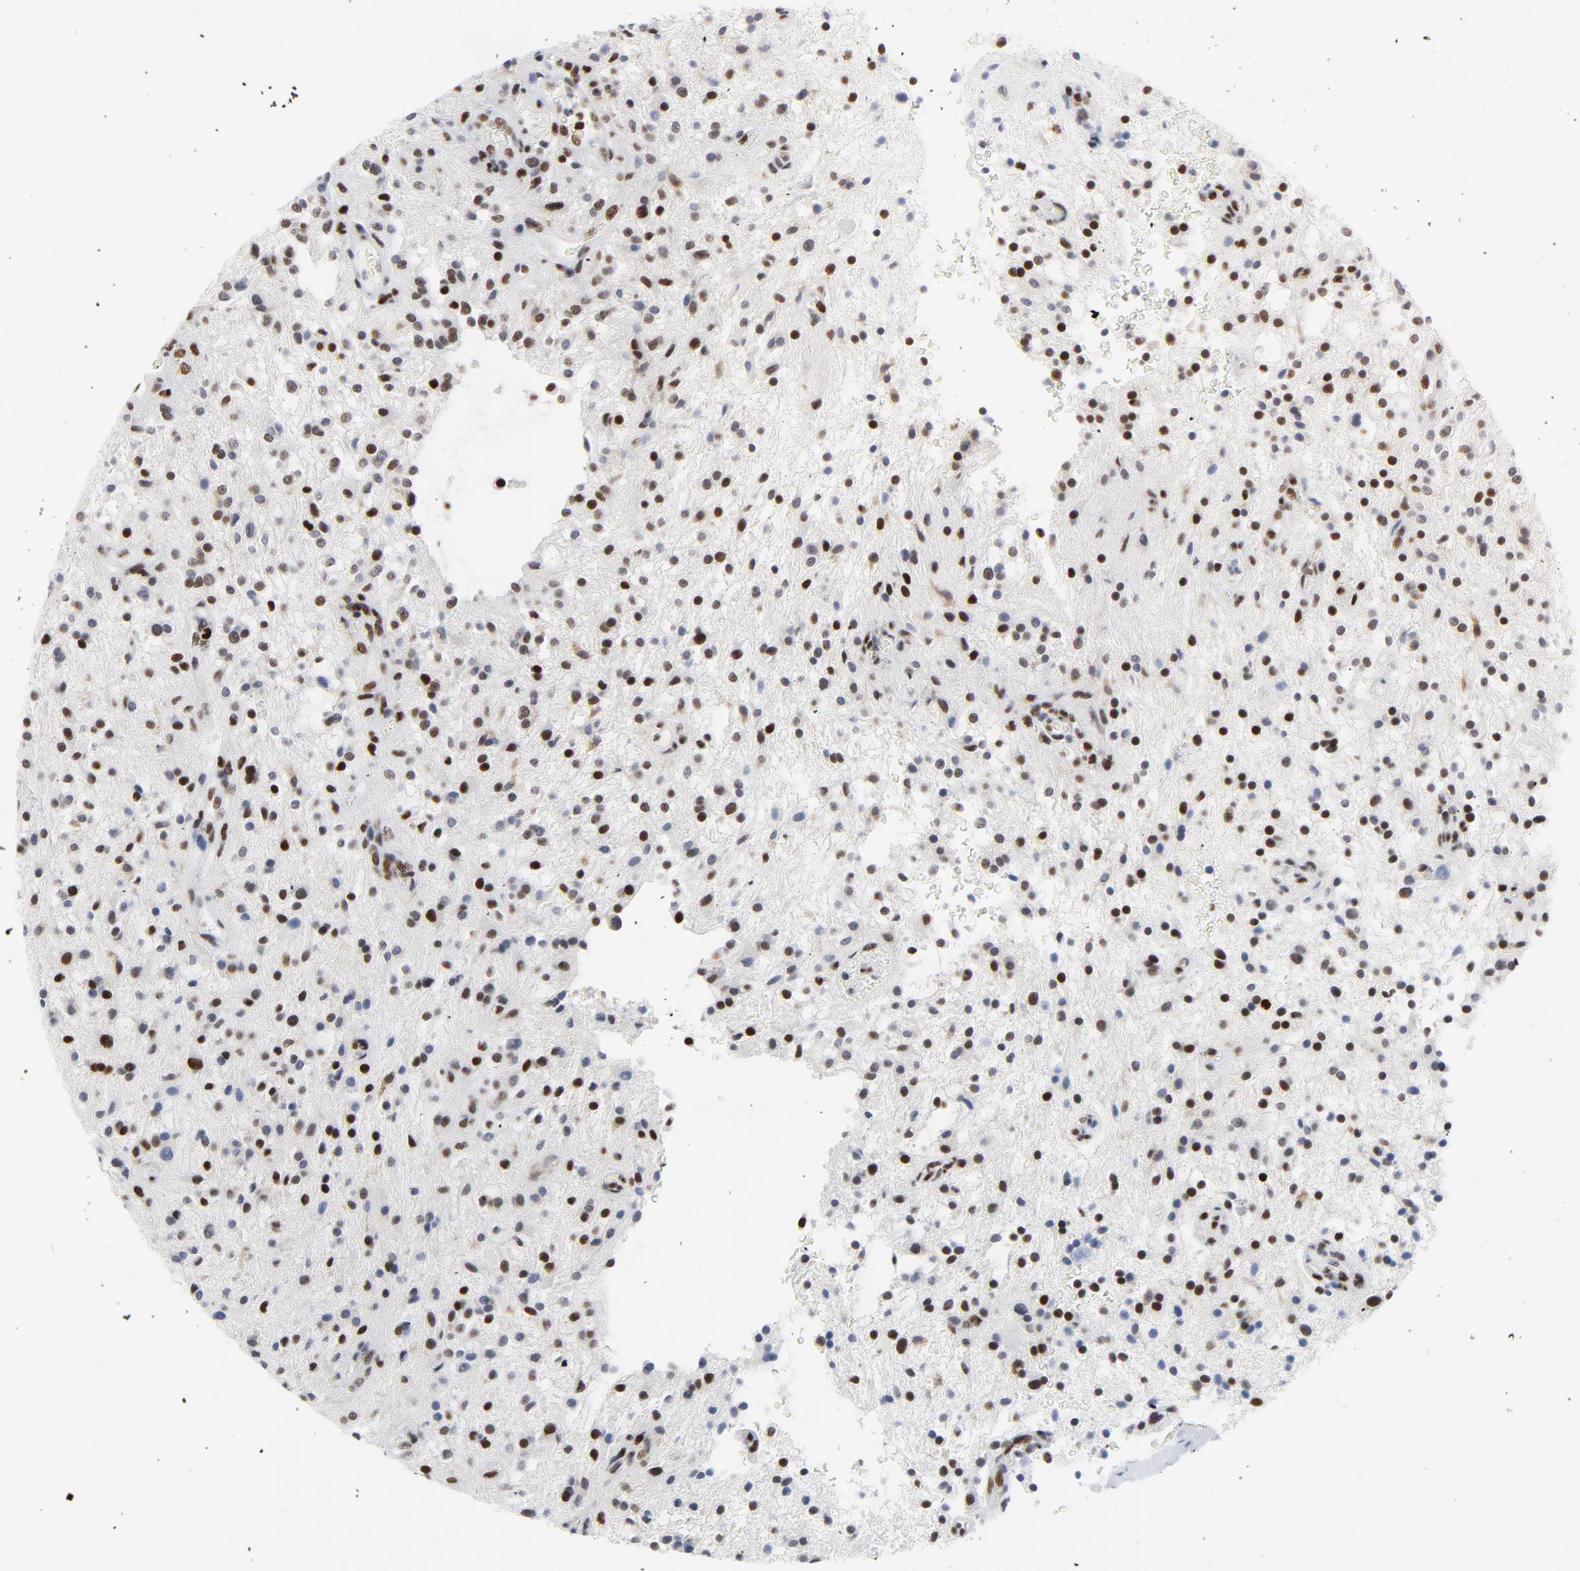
{"staining": {"intensity": "strong", "quantity": "25%-75%", "location": "nuclear"}, "tissue": "glioma", "cell_type": "Tumor cells", "image_type": "cancer", "snomed": [{"axis": "morphology", "description": "Glioma, malignant, NOS"}, {"axis": "topography", "description": "Cerebellum"}], "caption": "Human malignant glioma stained with a brown dye demonstrates strong nuclear positive staining in about 25%-75% of tumor cells.", "gene": "POLD1", "patient": {"sex": "female", "age": 10}}